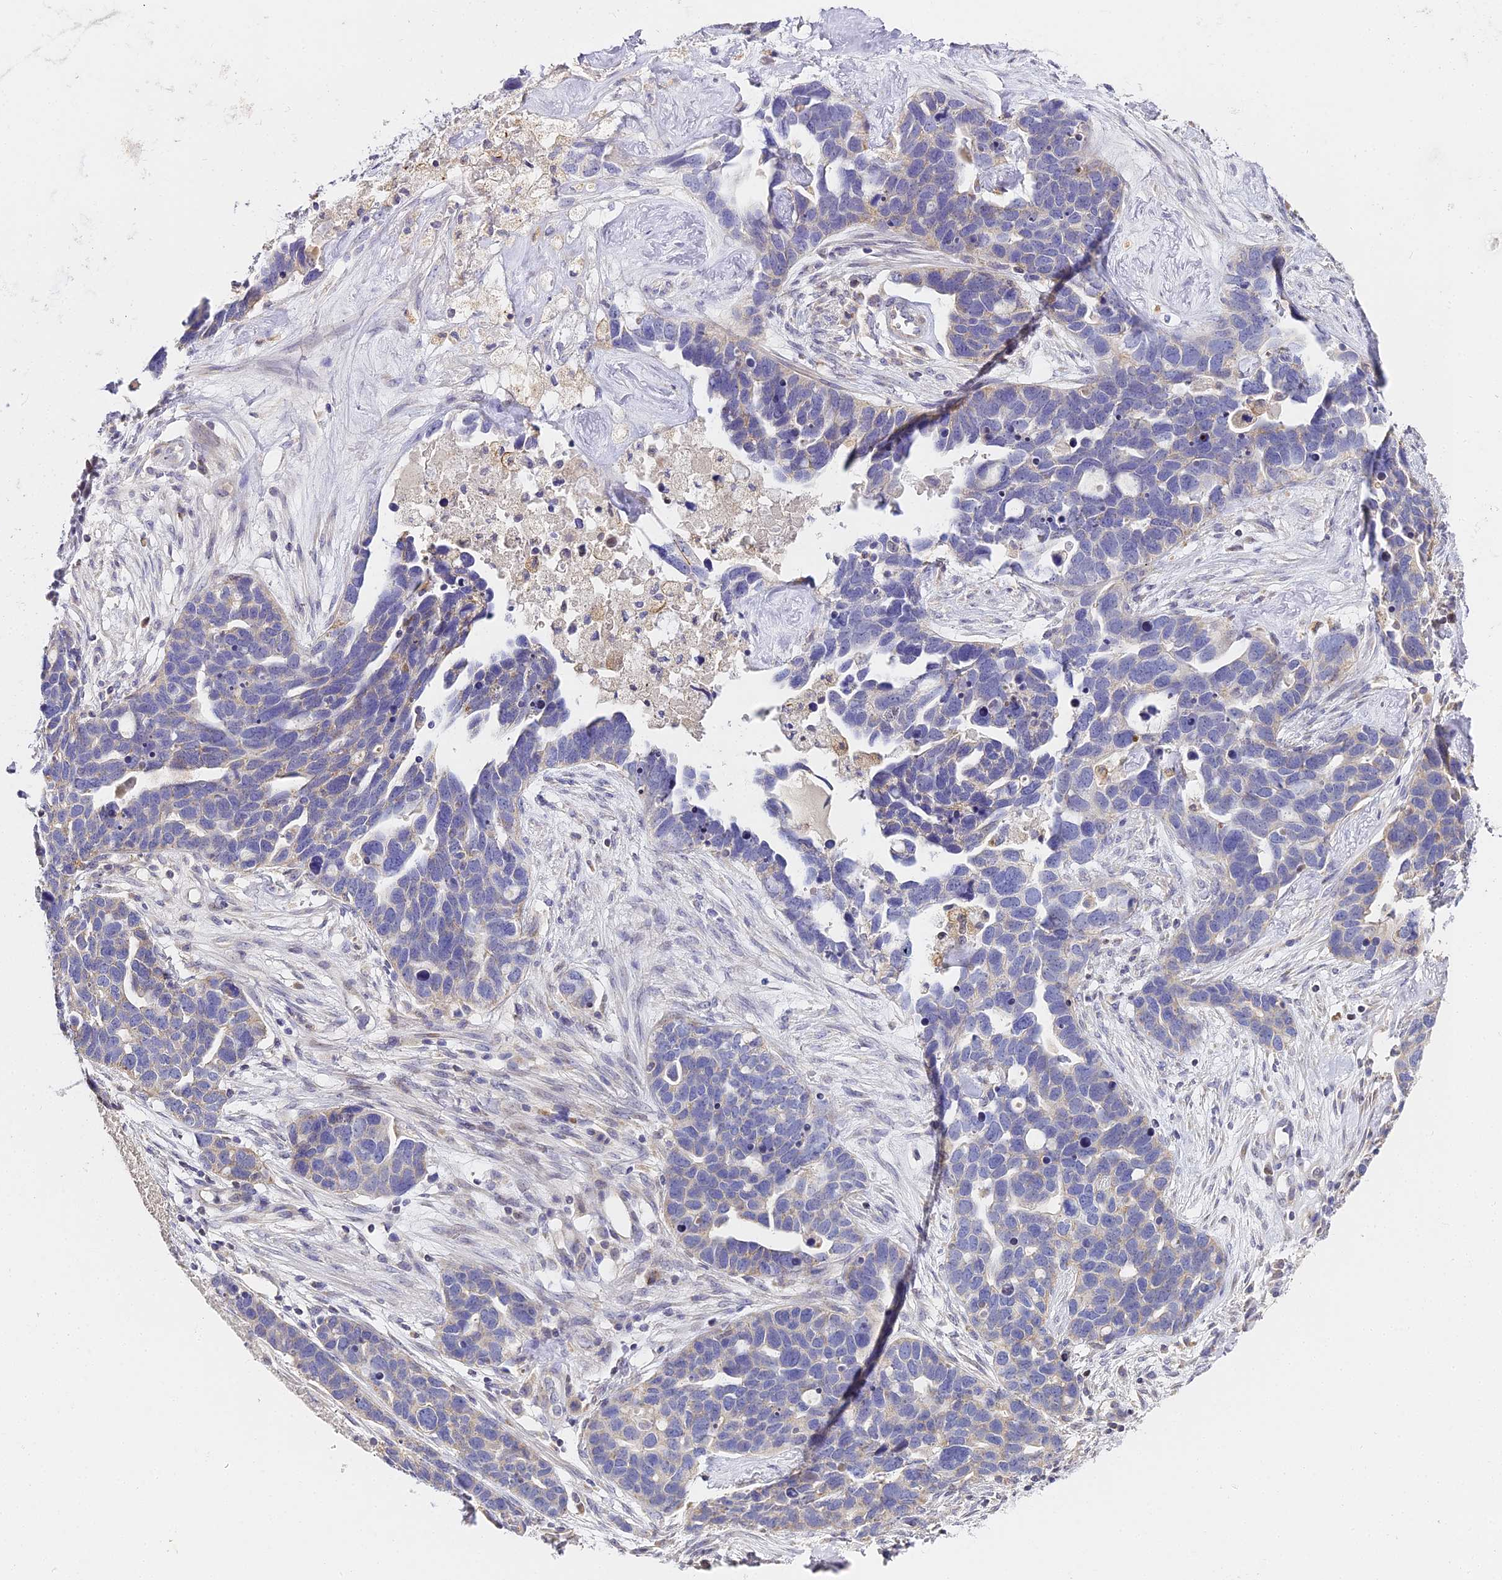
{"staining": {"intensity": "weak", "quantity": "<25%", "location": "cytoplasmic/membranous"}, "tissue": "ovarian cancer", "cell_type": "Tumor cells", "image_type": "cancer", "snomed": [{"axis": "morphology", "description": "Cystadenocarcinoma, serous, NOS"}, {"axis": "topography", "description": "Ovary"}], "caption": "The IHC histopathology image has no significant expression in tumor cells of ovarian serous cystadenocarcinoma tissue.", "gene": "SERP1", "patient": {"sex": "female", "age": 54}}